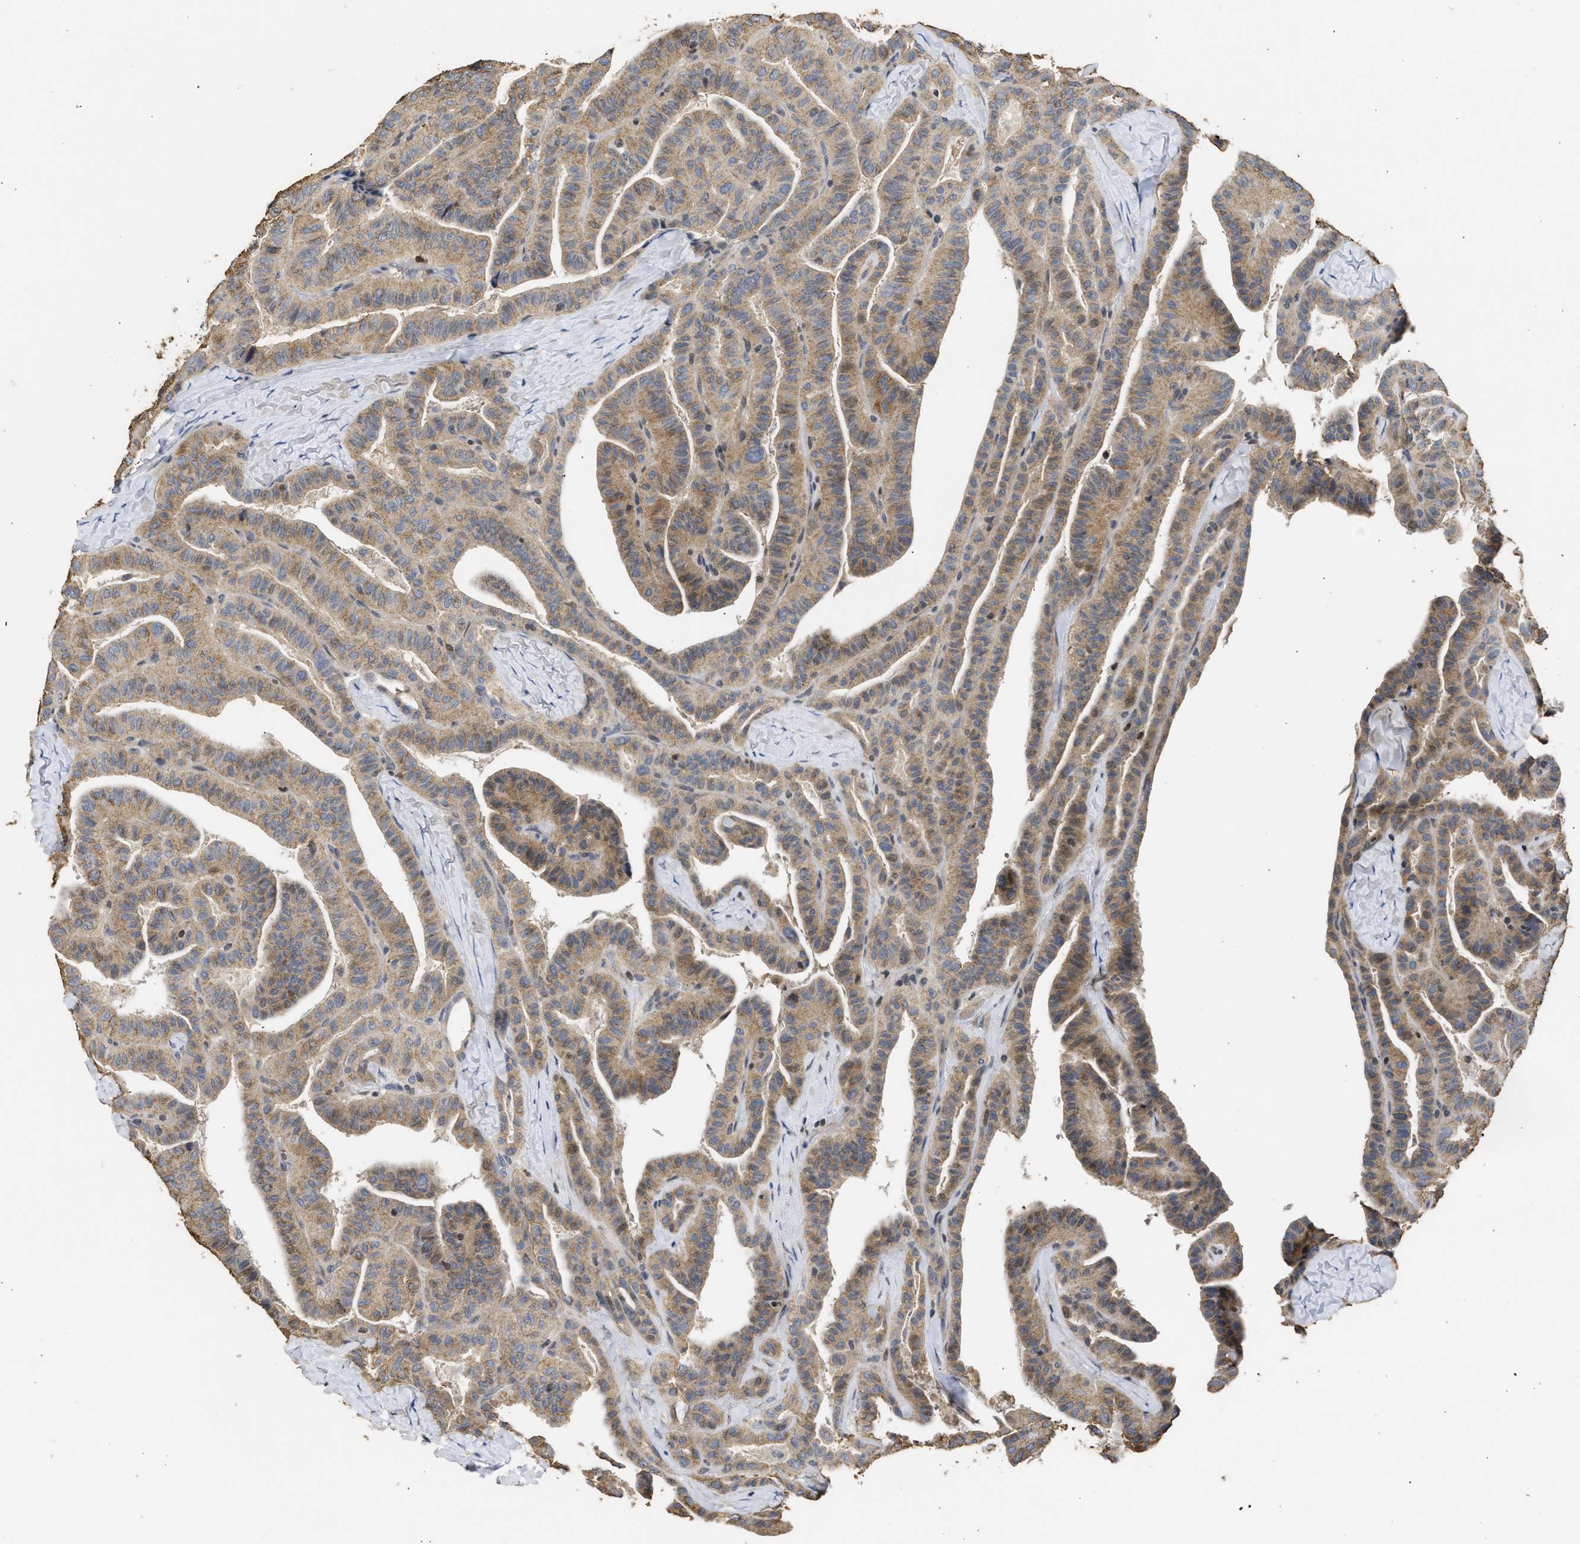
{"staining": {"intensity": "weak", "quantity": ">75%", "location": "cytoplasmic/membranous"}, "tissue": "thyroid cancer", "cell_type": "Tumor cells", "image_type": "cancer", "snomed": [{"axis": "morphology", "description": "Papillary adenocarcinoma, NOS"}, {"axis": "topography", "description": "Thyroid gland"}], "caption": "DAB (3,3'-diaminobenzidine) immunohistochemical staining of human thyroid cancer (papillary adenocarcinoma) demonstrates weak cytoplasmic/membranous protein staining in approximately >75% of tumor cells.", "gene": "ENSG00000142539", "patient": {"sex": "male", "age": 77}}